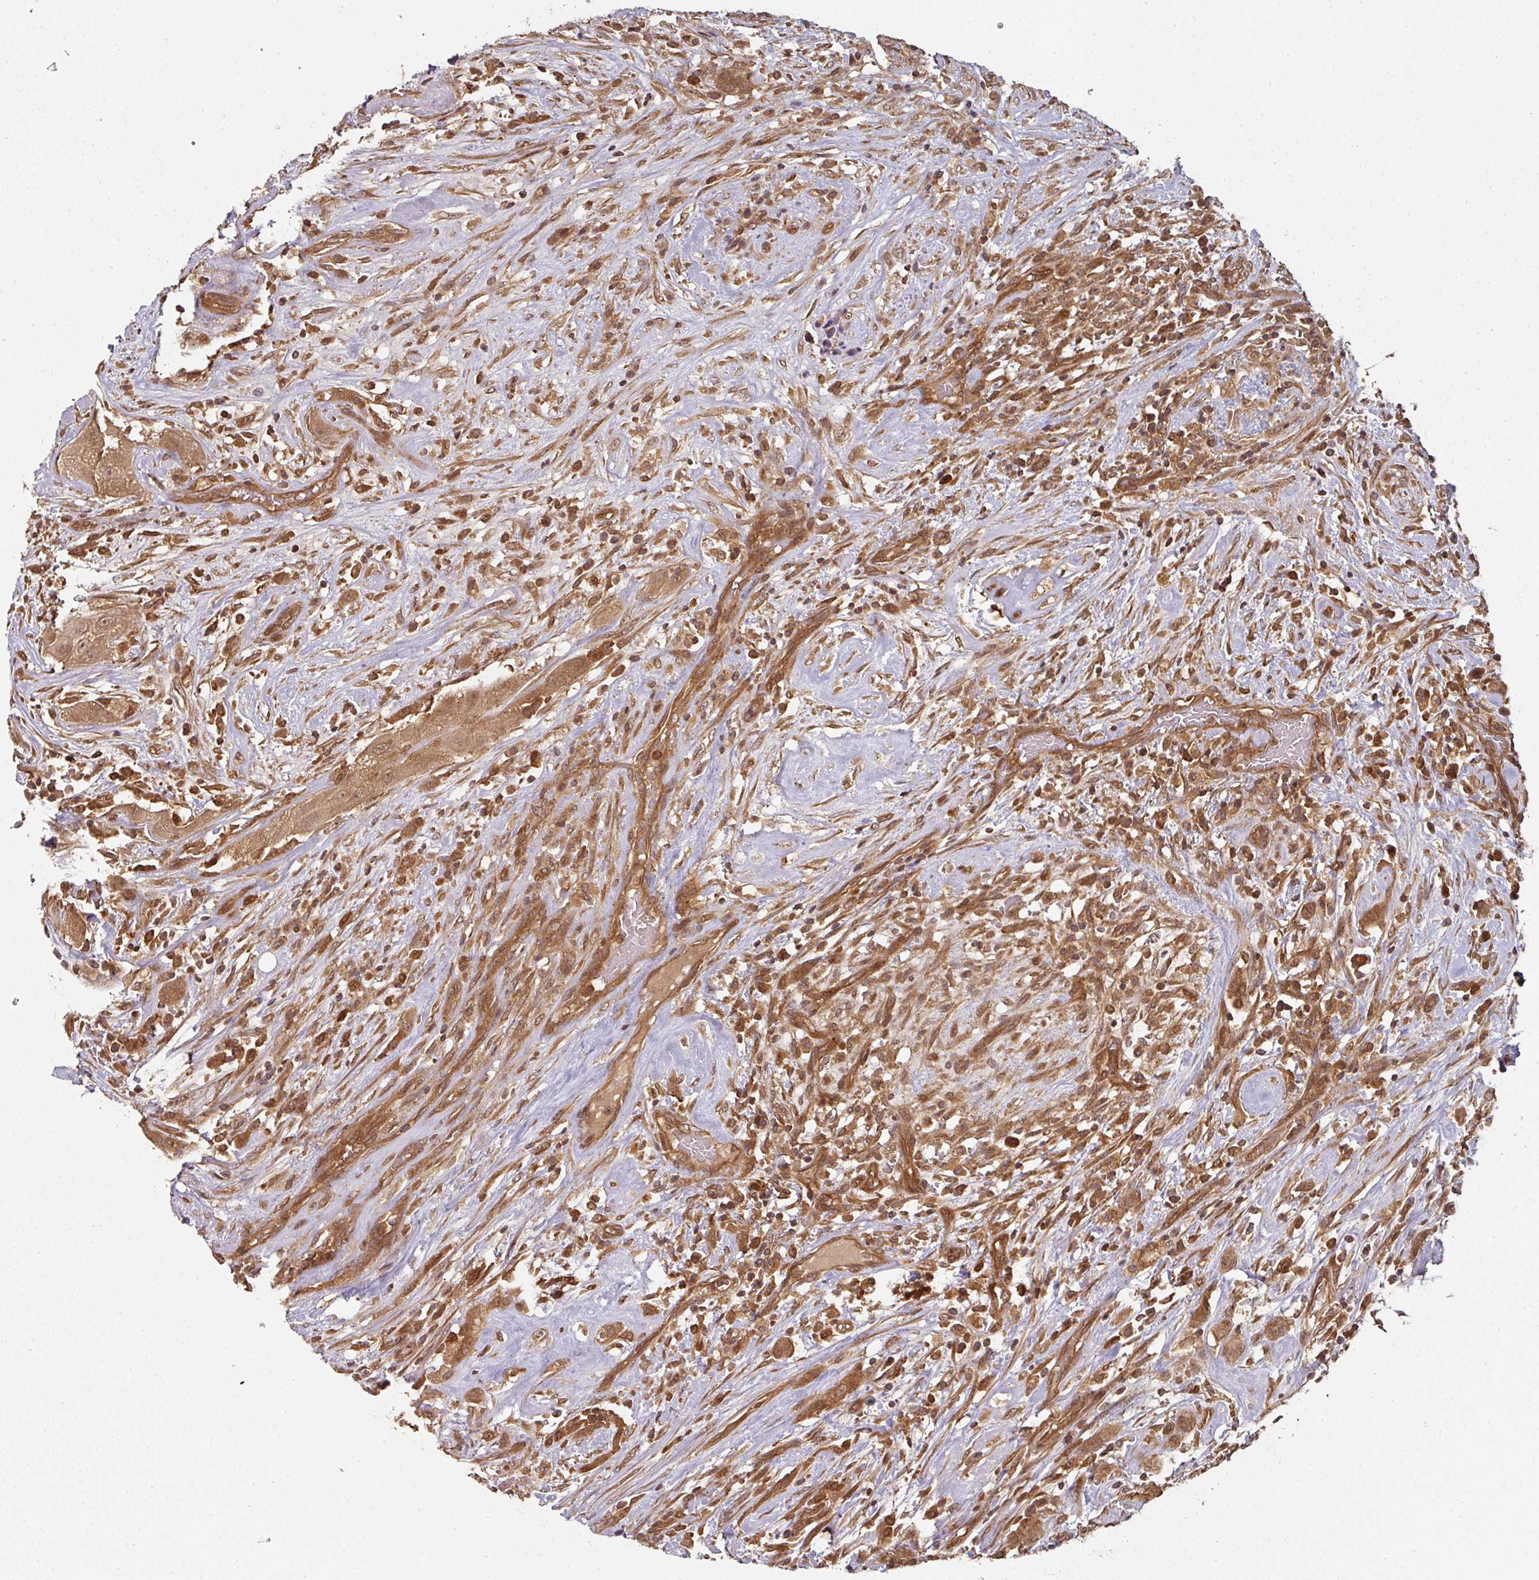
{"staining": {"intensity": "moderate", "quantity": ">75%", "location": "cytoplasmic/membranous,nuclear"}, "tissue": "thyroid cancer", "cell_type": "Tumor cells", "image_type": "cancer", "snomed": [{"axis": "morphology", "description": "Papillary adenocarcinoma, NOS"}, {"axis": "topography", "description": "Thyroid gland"}], "caption": "IHC of thyroid papillary adenocarcinoma shows medium levels of moderate cytoplasmic/membranous and nuclear expression in about >75% of tumor cells. (Stains: DAB (3,3'-diaminobenzidine) in brown, nuclei in blue, Microscopy: brightfield microscopy at high magnification).", "gene": "EIF4EBP2", "patient": {"sex": "female", "age": 59}}